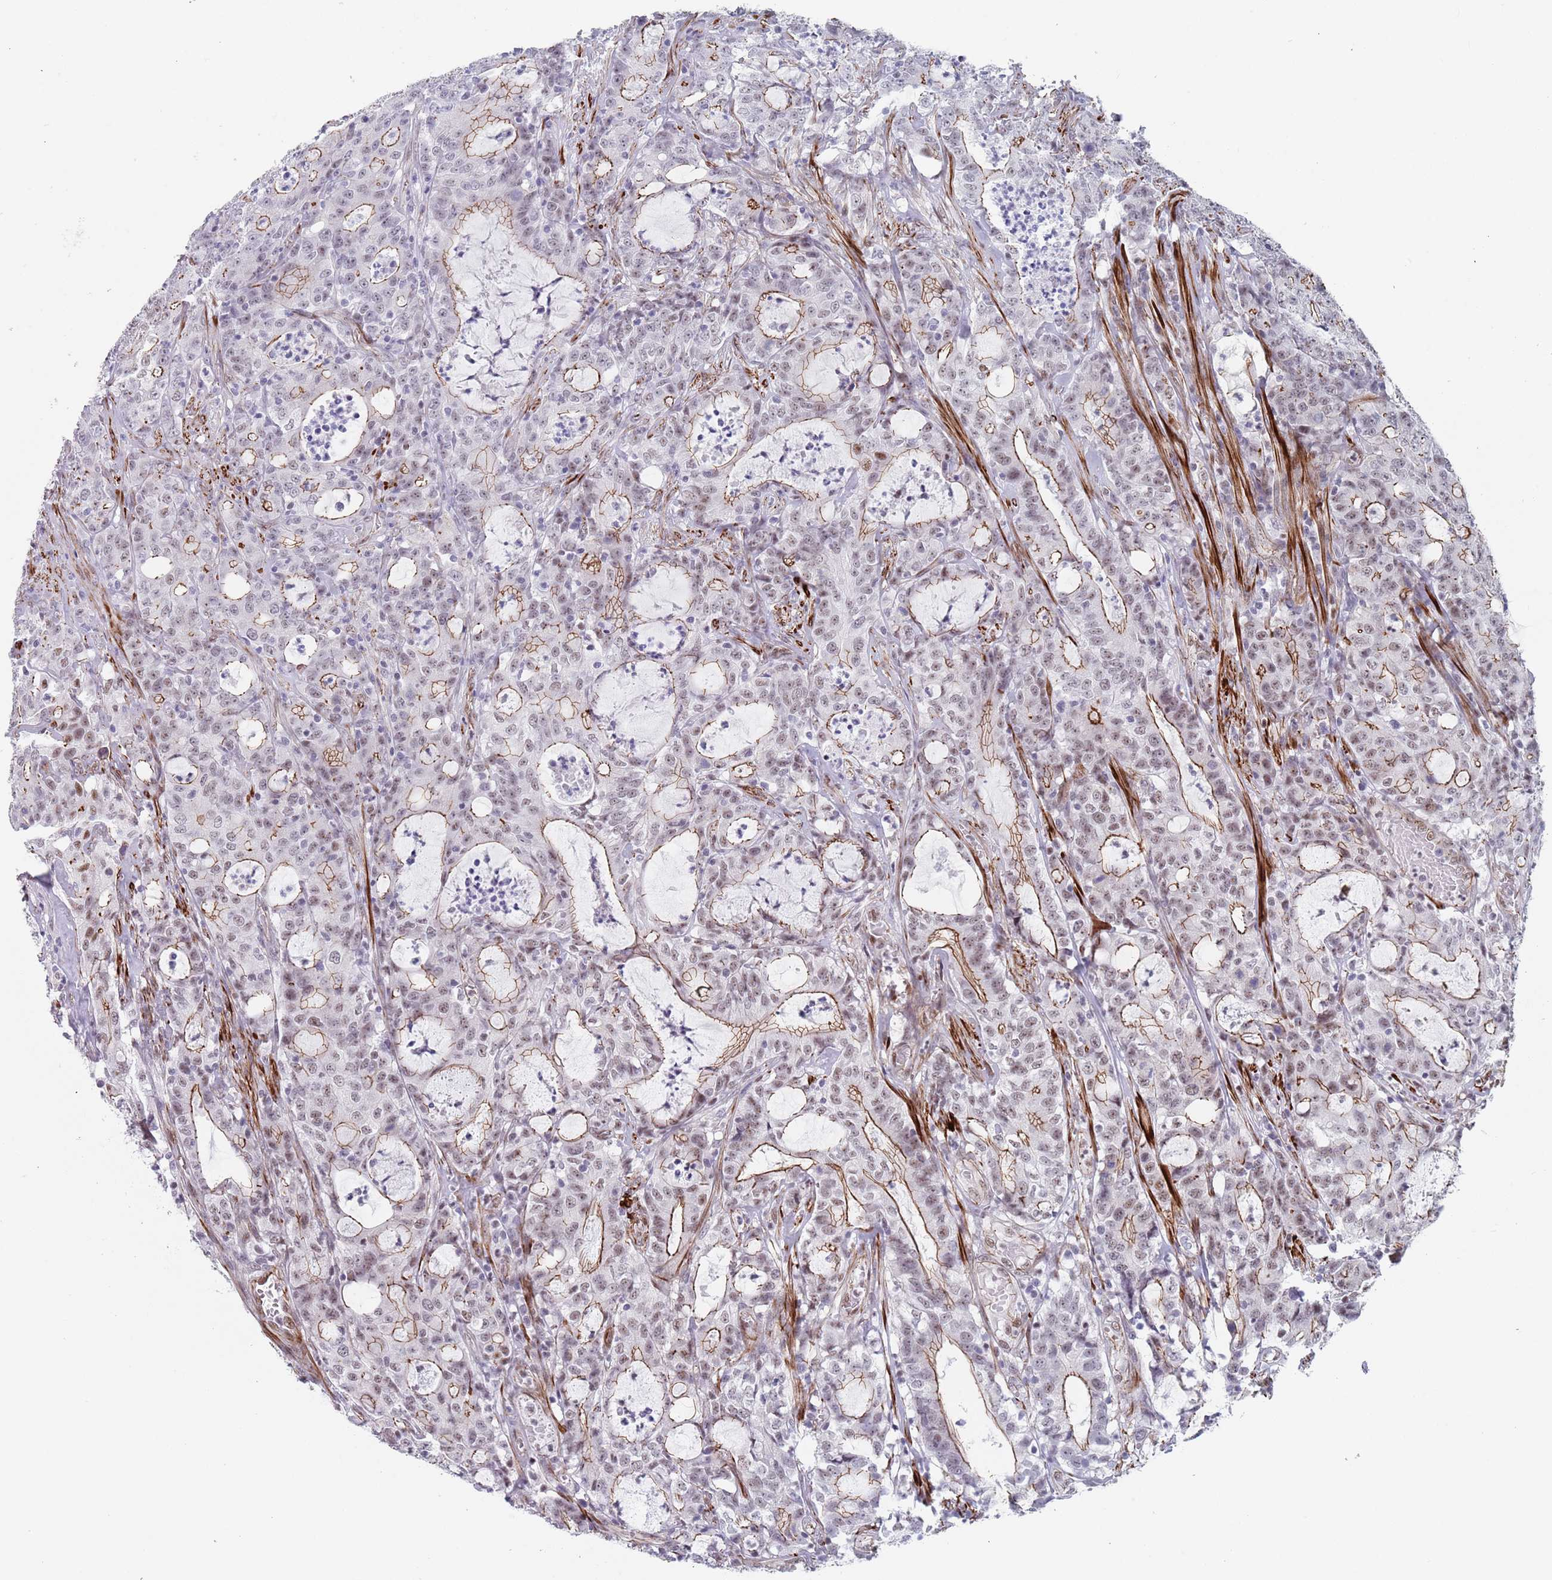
{"staining": {"intensity": "moderate", "quantity": "<25%", "location": "cytoplasmic/membranous,nuclear"}, "tissue": "colorectal cancer", "cell_type": "Tumor cells", "image_type": "cancer", "snomed": [{"axis": "morphology", "description": "Adenocarcinoma, NOS"}, {"axis": "topography", "description": "Colon"}], "caption": "Human colorectal adenocarcinoma stained for a protein (brown) exhibits moderate cytoplasmic/membranous and nuclear positive positivity in about <25% of tumor cells.", "gene": "OR5A2", "patient": {"sex": "male", "age": 83}}